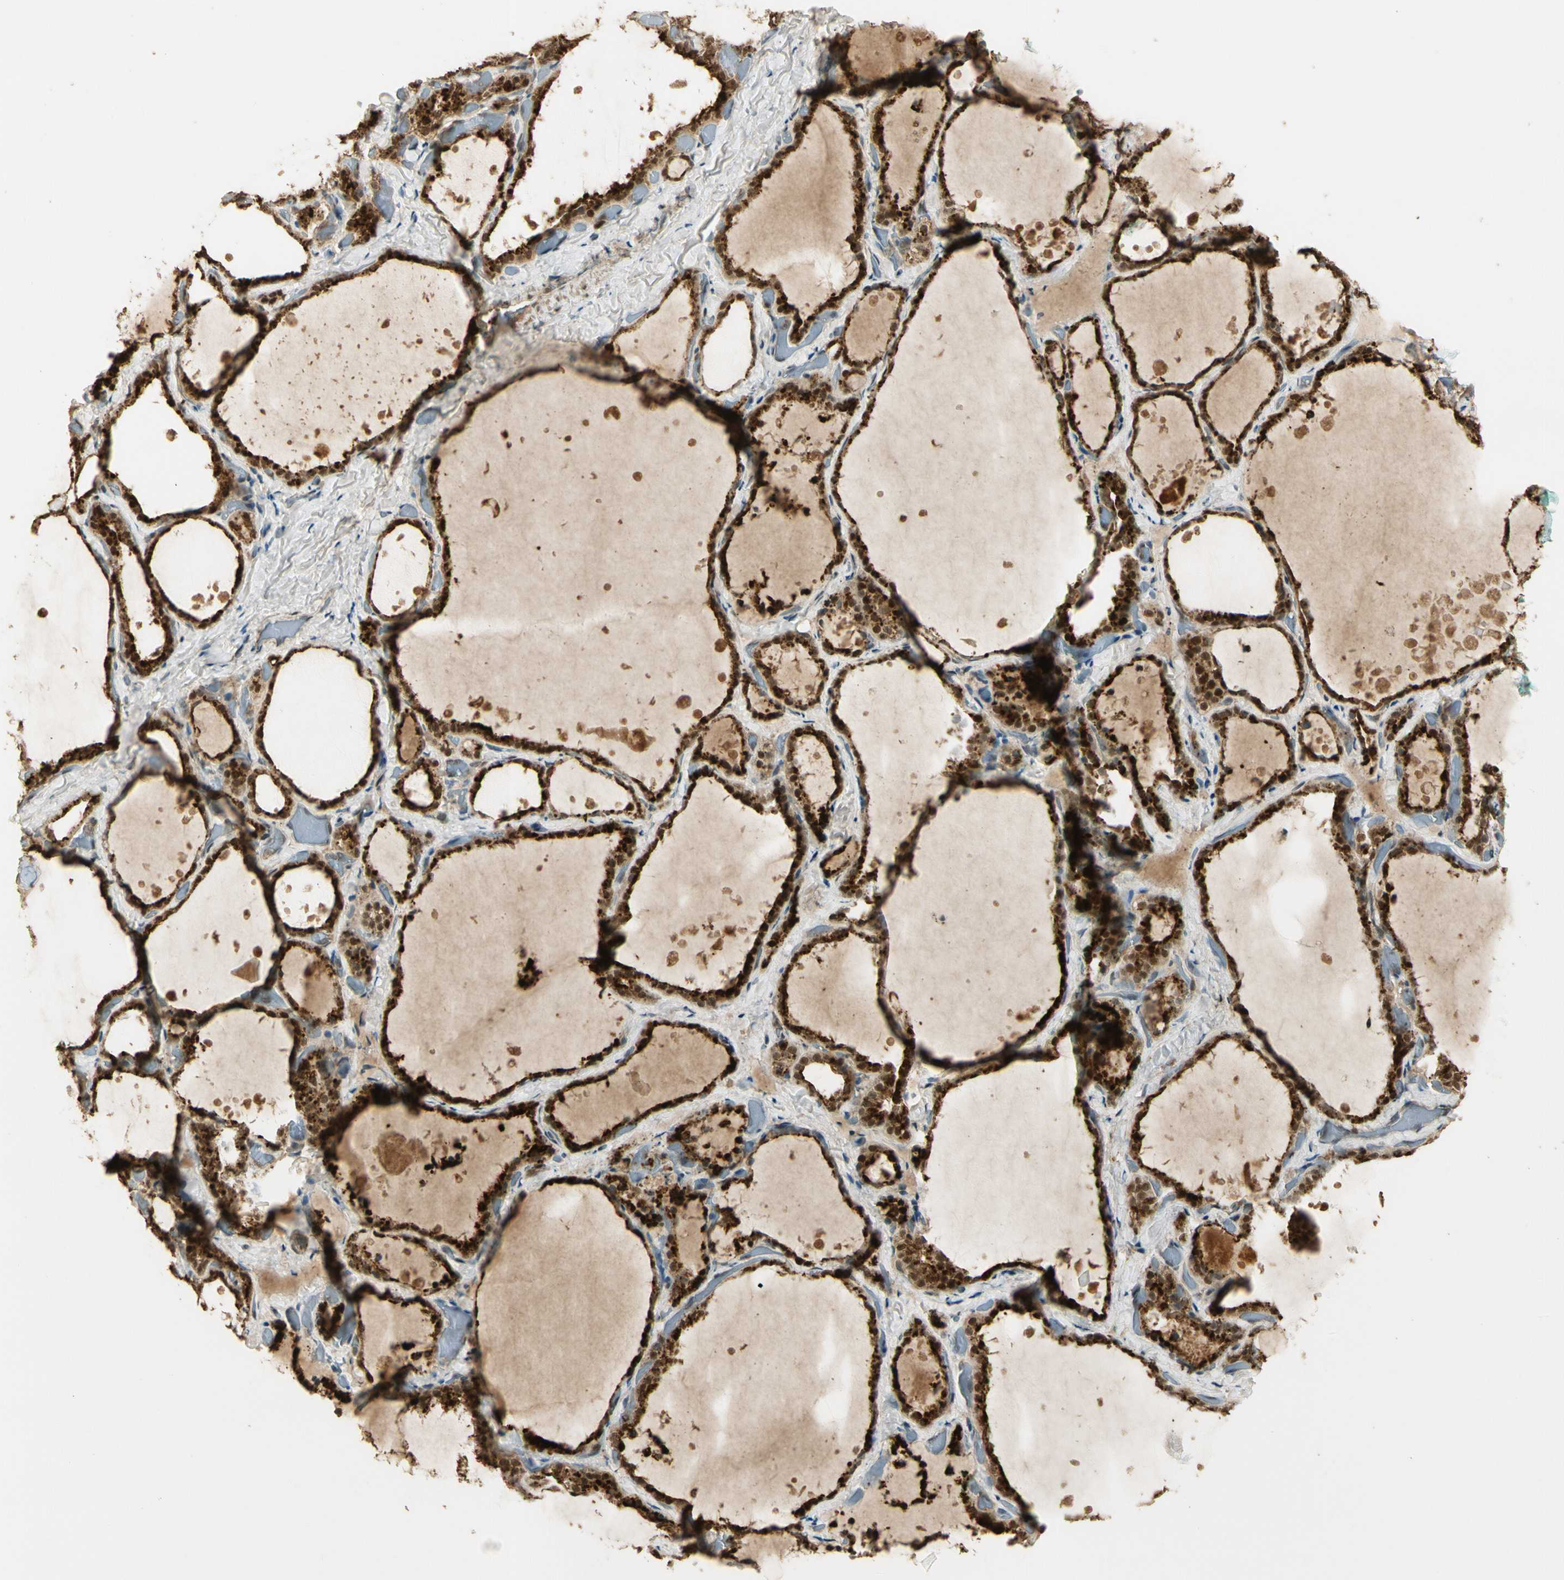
{"staining": {"intensity": "strong", "quantity": ">75%", "location": "cytoplasmic/membranous,nuclear"}, "tissue": "thyroid gland", "cell_type": "Glandular cells", "image_type": "normal", "snomed": [{"axis": "morphology", "description": "Normal tissue, NOS"}, {"axis": "topography", "description": "Thyroid gland"}], "caption": "Immunohistochemistry (IHC) photomicrograph of unremarkable thyroid gland: human thyroid gland stained using immunohistochemistry (IHC) displays high levels of strong protein expression localized specifically in the cytoplasmic/membranous,nuclear of glandular cells, appearing as a cytoplasmic/membranous,nuclear brown color.", "gene": "GMEB2", "patient": {"sex": "female", "age": 44}}